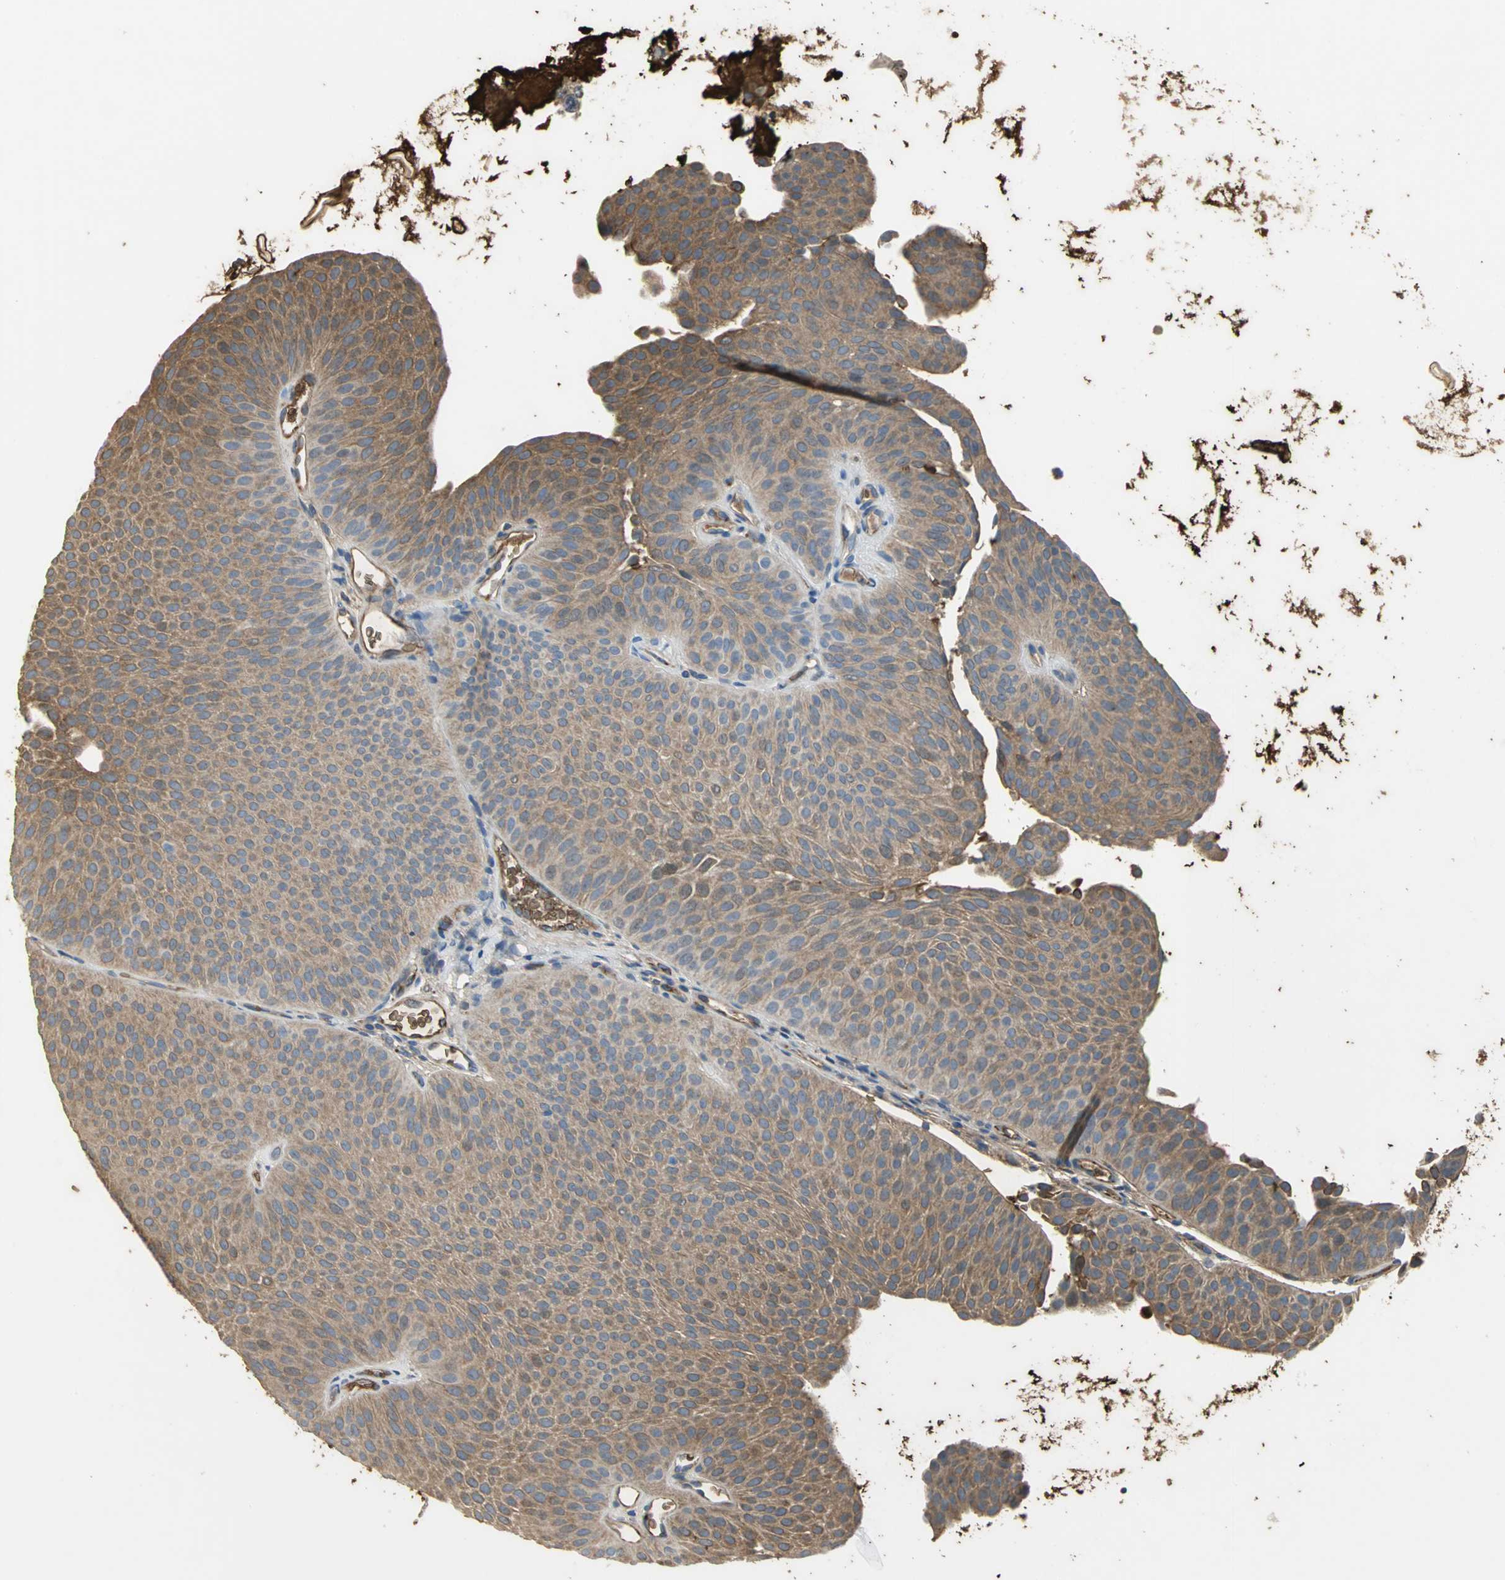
{"staining": {"intensity": "moderate", "quantity": ">75%", "location": "cytoplasmic/membranous"}, "tissue": "urothelial cancer", "cell_type": "Tumor cells", "image_type": "cancer", "snomed": [{"axis": "morphology", "description": "Urothelial carcinoma, Low grade"}, {"axis": "topography", "description": "Urinary bladder"}], "caption": "Immunohistochemistry (IHC) histopathology image of neoplastic tissue: human urothelial cancer stained using immunohistochemistry reveals medium levels of moderate protein expression localized specifically in the cytoplasmic/membranous of tumor cells, appearing as a cytoplasmic/membranous brown color.", "gene": "TREM1", "patient": {"sex": "female", "age": 60}}